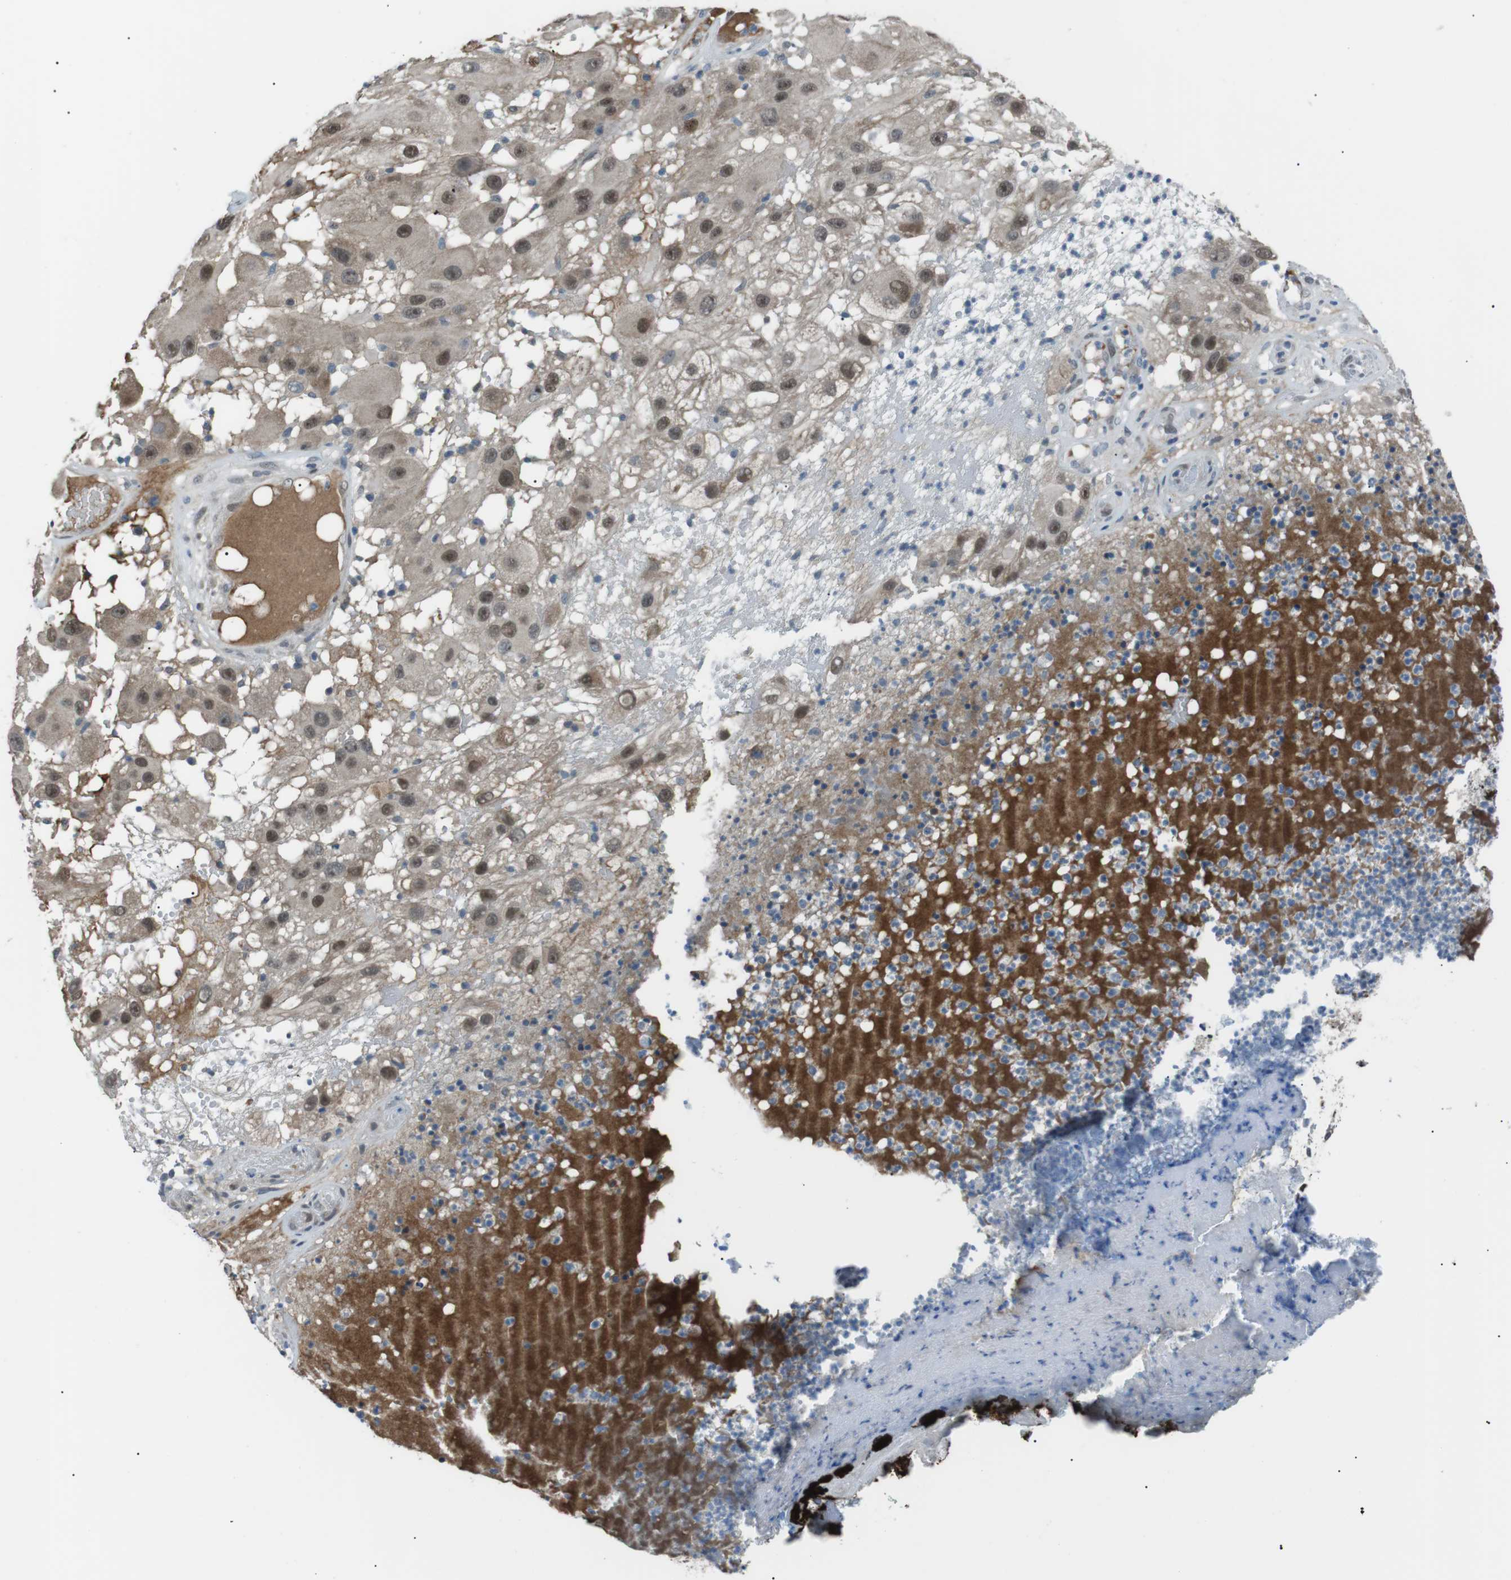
{"staining": {"intensity": "moderate", "quantity": ">75%", "location": "cytoplasmic/membranous,nuclear"}, "tissue": "melanoma", "cell_type": "Tumor cells", "image_type": "cancer", "snomed": [{"axis": "morphology", "description": "Malignant melanoma, NOS"}, {"axis": "topography", "description": "Skin"}], "caption": "Melanoma stained with a brown dye displays moderate cytoplasmic/membranous and nuclear positive positivity in about >75% of tumor cells.", "gene": "SRPK2", "patient": {"sex": "female", "age": 81}}